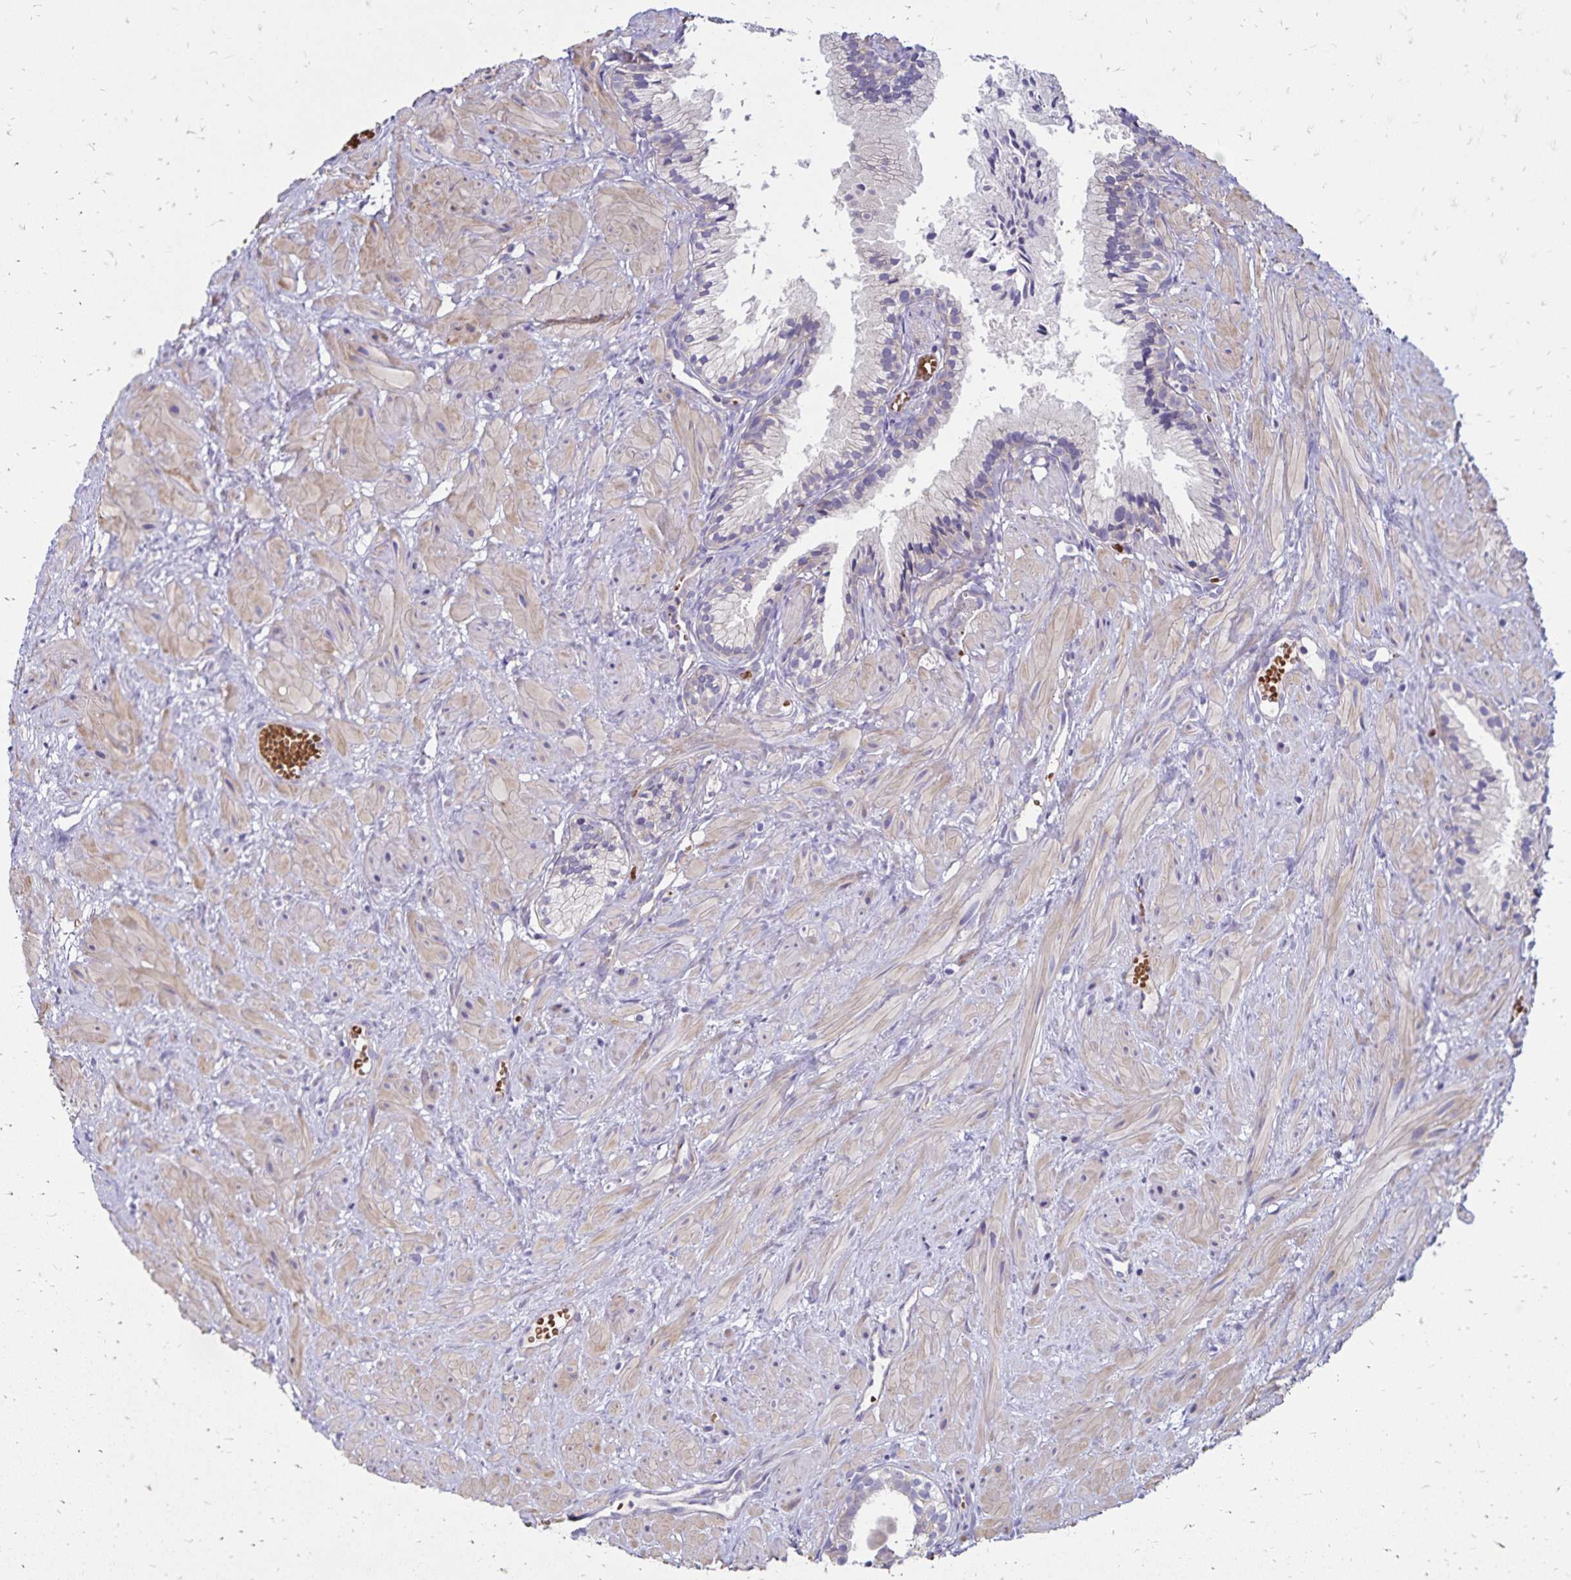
{"staining": {"intensity": "negative", "quantity": "none", "location": "none"}, "tissue": "prostate cancer", "cell_type": "Tumor cells", "image_type": "cancer", "snomed": [{"axis": "morphology", "description": "Adenocarcinoma, High grade"}, {"axis": "topography", "description": "Prostate"}], "caption": "A high-resolution histopathology image shows immunohistochemistry (IHC) staining of adenocarcinoma (high-grade) (prostate), which displays no significant positivity in tumor cells.", "gene": "FSD1", "patient": {"sex": "male", "age": 81}}